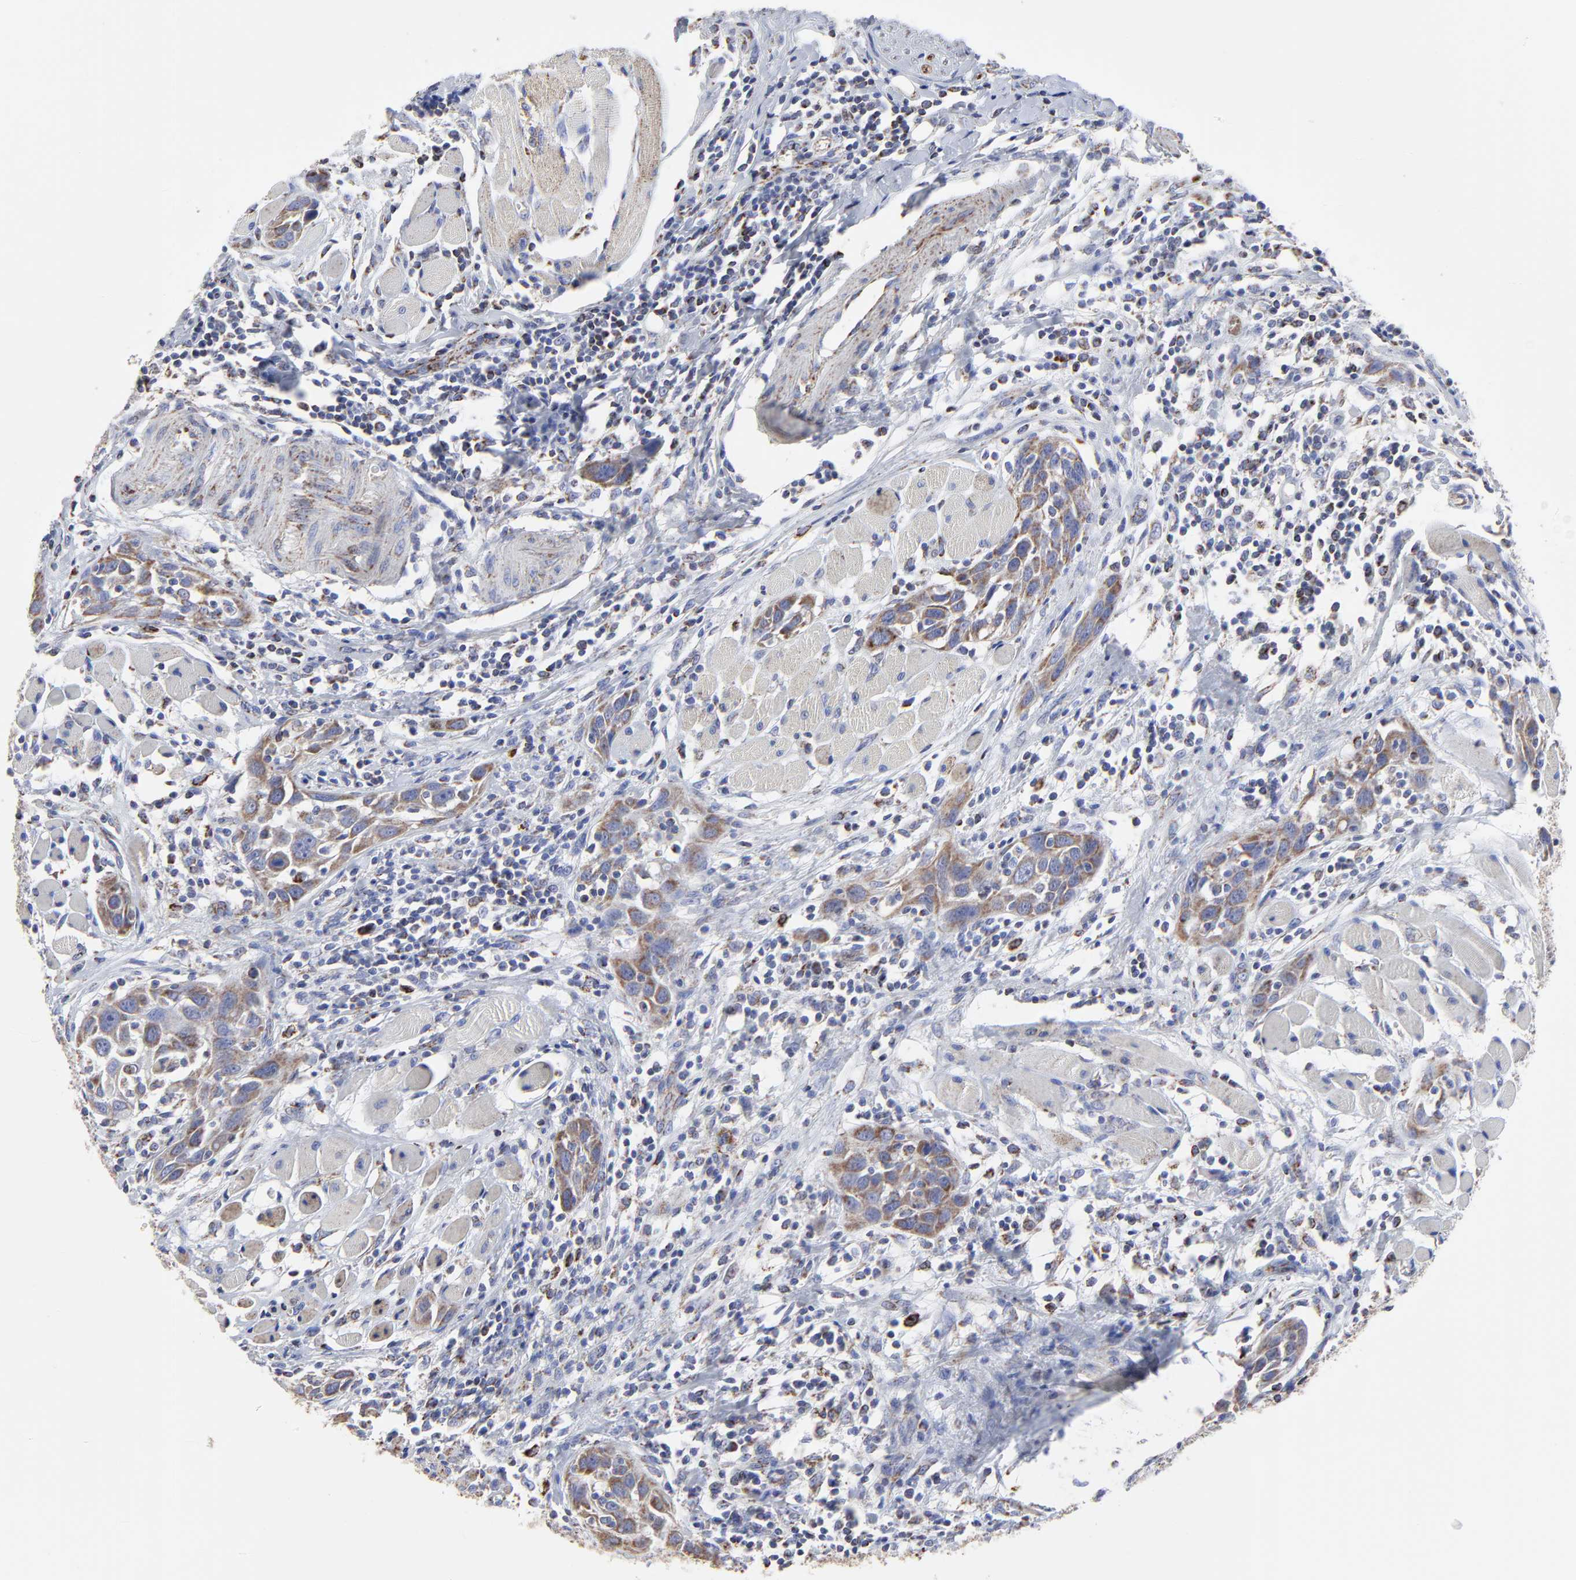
{"staining": {"intensity": "moderate", "quantity": ">75%", "location": "cytoplasmic/membranous"}, "tissue": "head and neck cancer", "cell_type": "Tumor cells", "image_type": "cancer", "snomed": [{"axis": "morphology", "description": "Squamous cell carcinoma, NOS"}, {"axis": "topography", "description": "Oral tissue"}, {"axis": "topography", "description": "Head-Neck"}], "caption": "Head and neck cancer tissue displays moderate cytoplasmic/membranous staining in approximately >75% of tumor cells", "gene": "PINK1", "patient": {"sex": "female", "age": 50}}